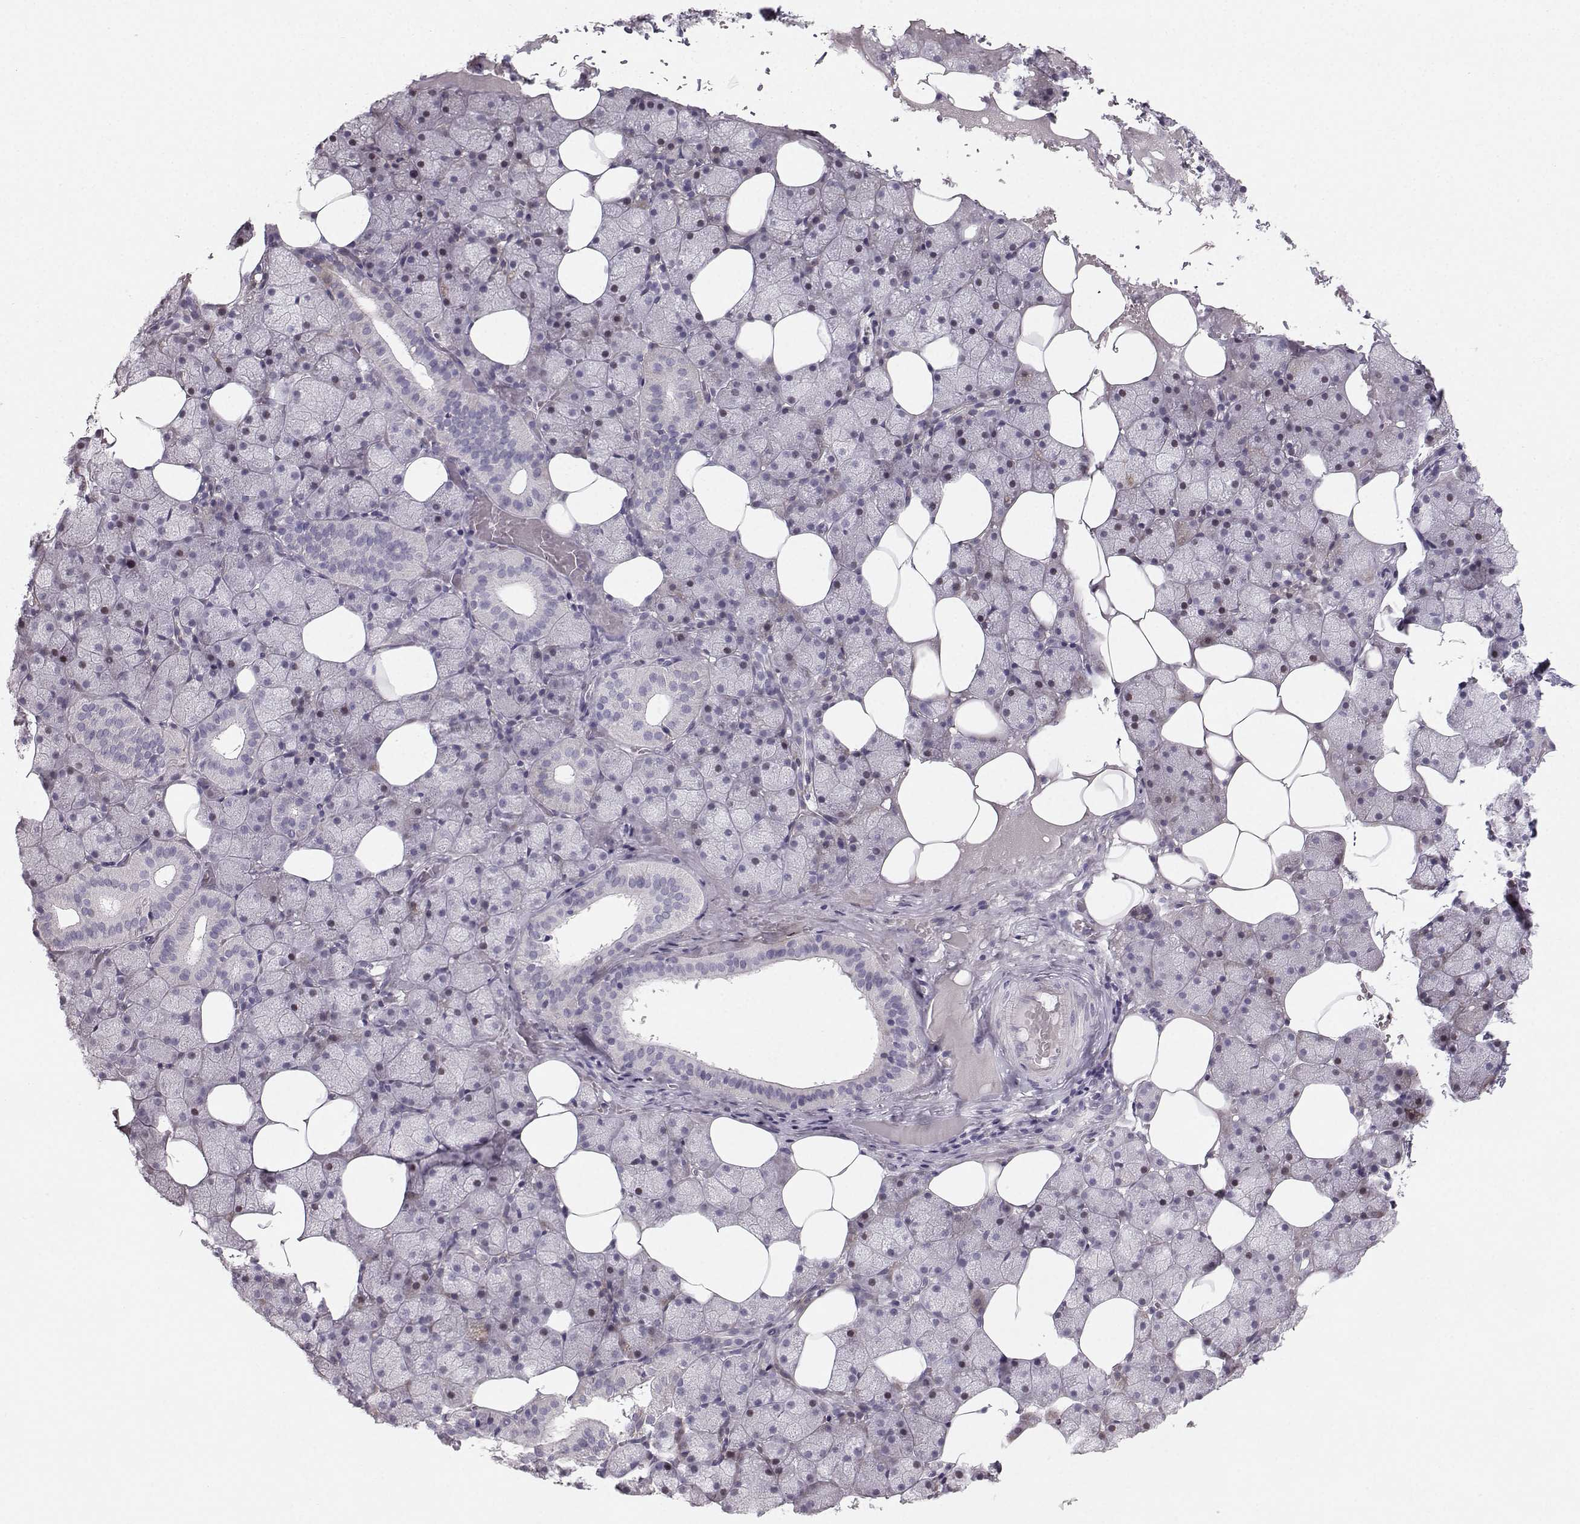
{"staining": {"intensity": "negative", "quantity": "none", "location": "none"}, "tissue": "salivary gland", "cell_type": "Glandular cells", "image_type": "normal", "snomed": [{"axis": "morphology", "description": "Normal tissue, NOS"}, {"axis": "topography", "description": "Salivary gland"}], "caption": "IHC histopathology image of benign salivary gland stained for a protein (brown), which exhibits no positivity in glandular cells.", "gene": "CASR", "patient": {"sex": "male", "age": 38}}